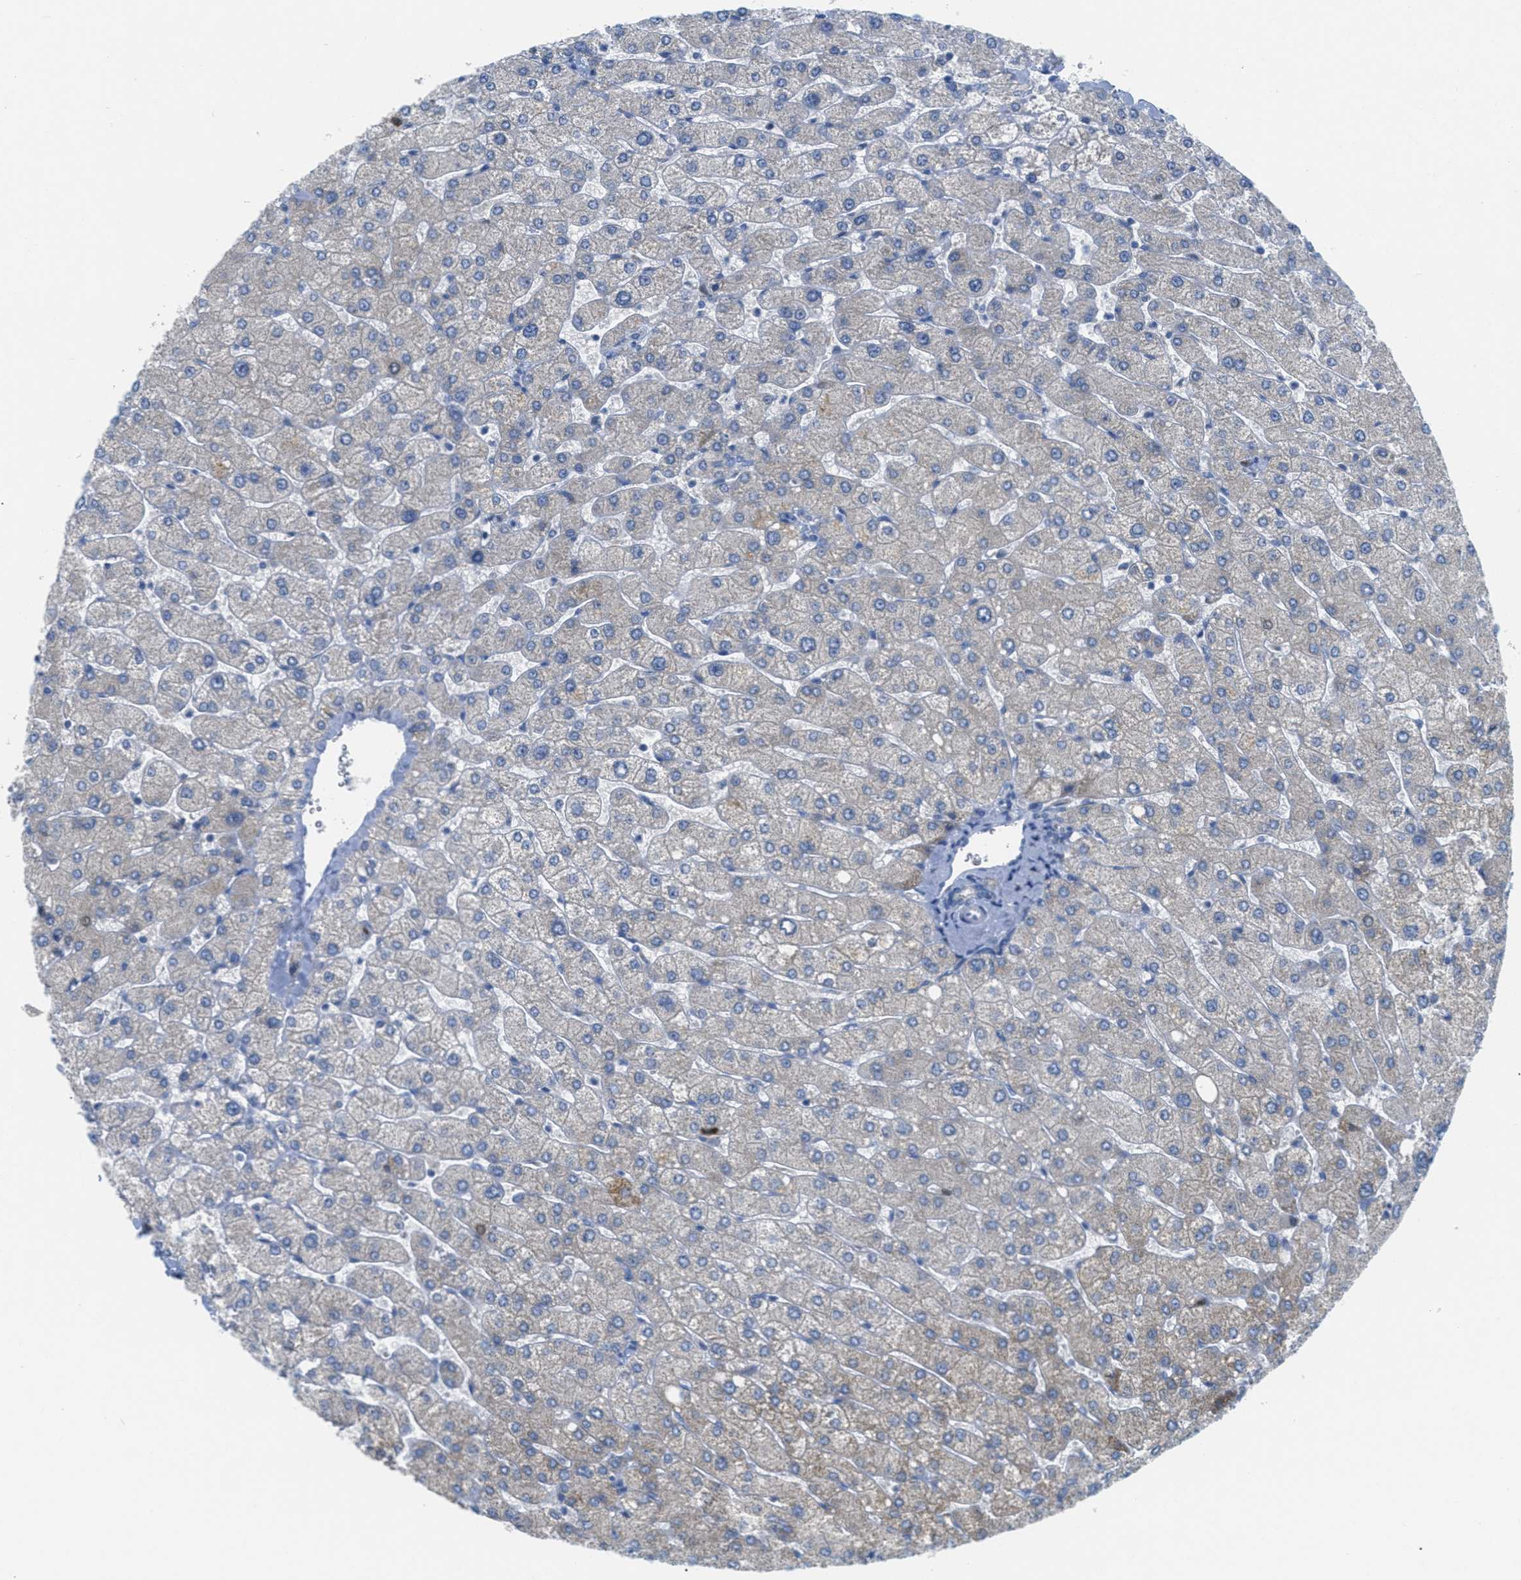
{"staining": {"intensity": "negative", "quantity": "none", "location": "none"}, "tissue": "liver", "cell_type": "Cholangiocytes", "image_type": "normal", "snomed": [{"axis": "morphology", "description": "Normal tissue, NOS"}, {"axis": "topography", "description": "Liver"}], "caption": "This micrograph is of unremarkable liver stained with IHC to label a protein in brown with the nuclei are counter-stained blue. There is no expression in cholangiocytes.", "gene": "ORC6", "patient": {"sex": "male", "age": 55}}